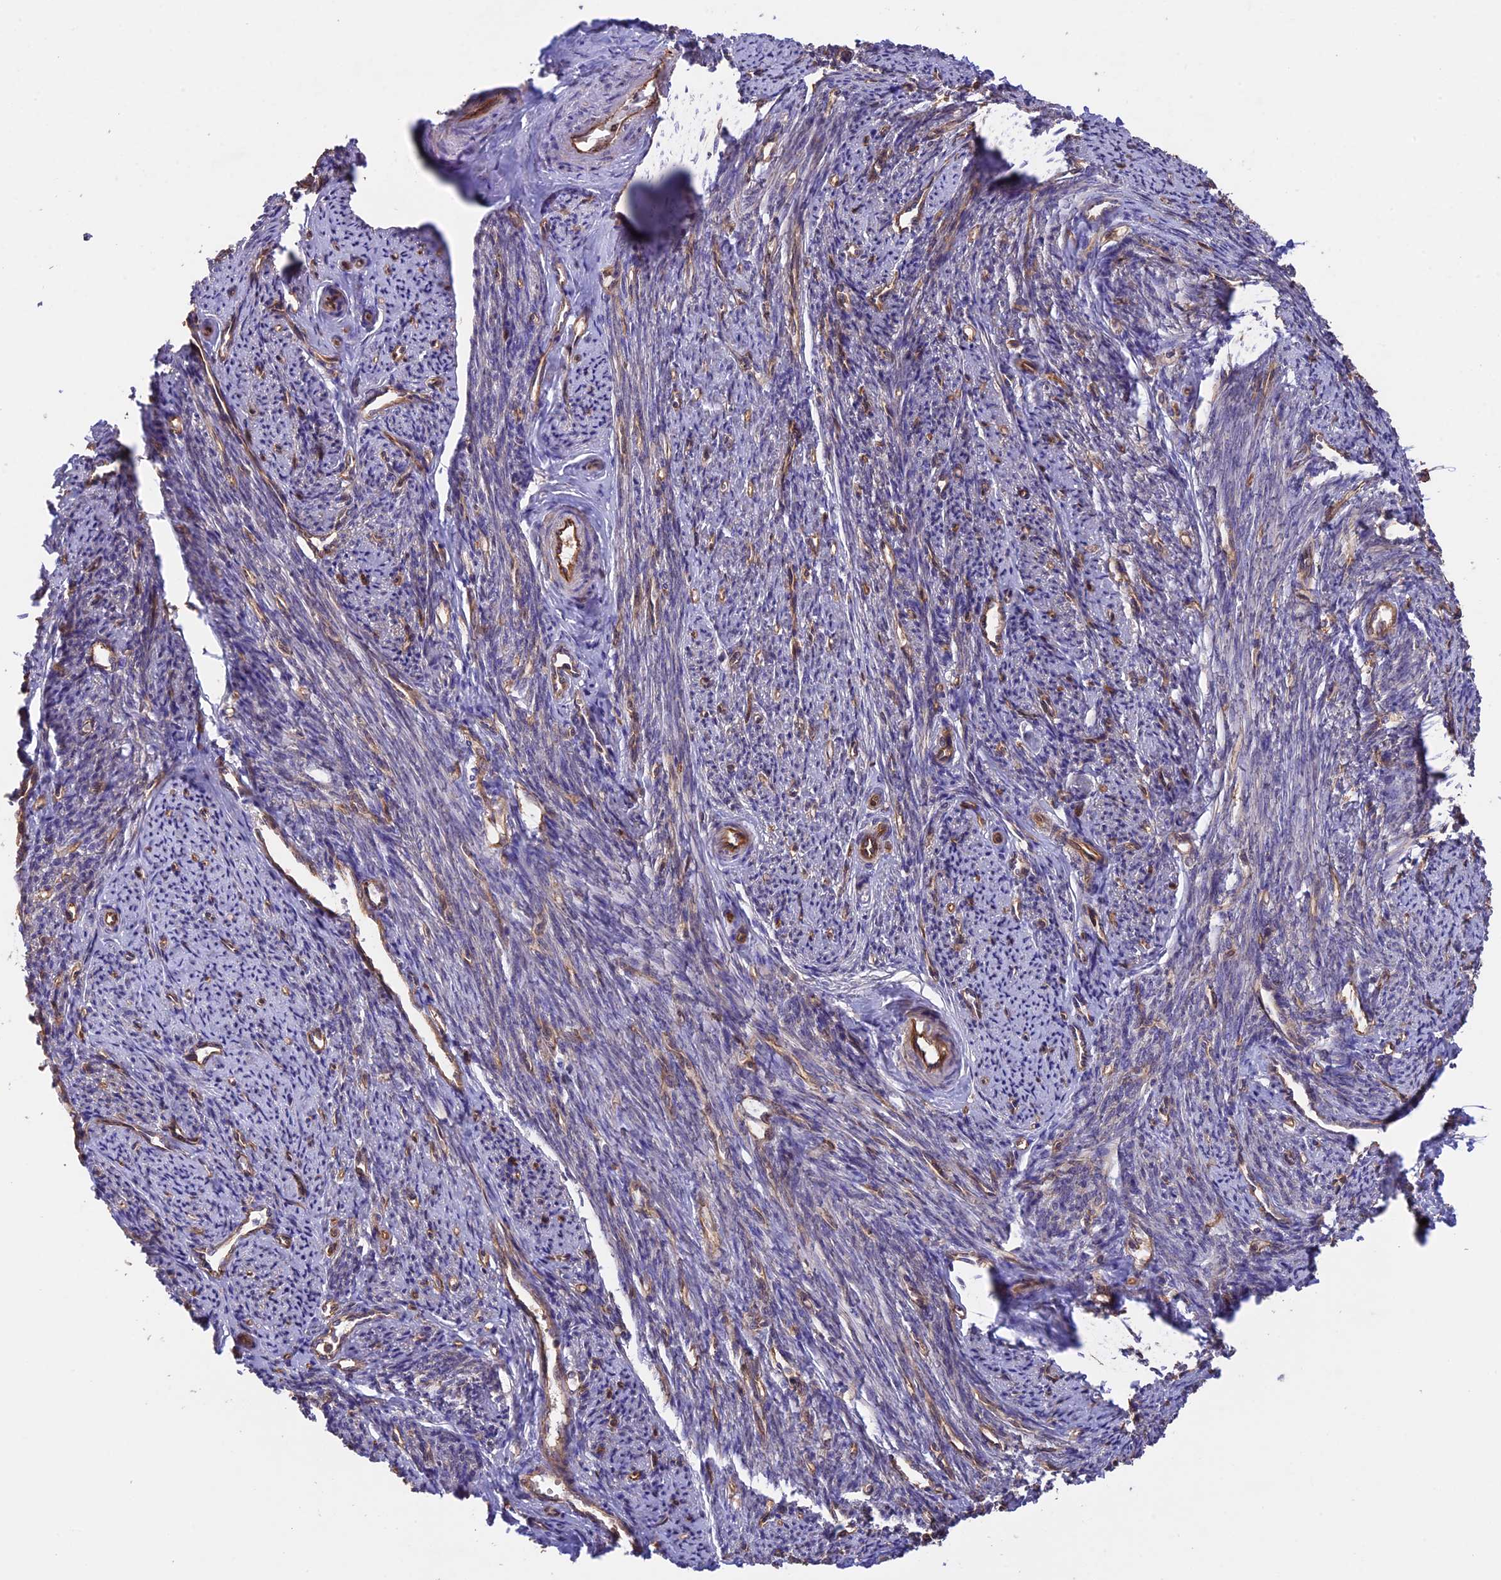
{"staining": {"intensity": "moderate", "quantity": ">75%", "location": "cytoplasmic/membranous"}, "tissue": "smooth muscle", "cell_type": "Smooth muscle cells", "image_type": "normal", "snomed": [{"axis": "morphology", "description": "Normal tissue, NOS"}, {"axis": "topography", "description": "Smooth muscle"}, {"axis": "topography", "description": "Uterus"}], "caption": "Immunohistochemistry (IHC) image of normal smooth muscle stained for a protein (brown), which demonstrates medium levels of moderate cytoplasmic/membranous expression in approximately >75% of smooth muscle cells.", "gene": "GAS8", "patient": {"sex": "female", "age": 59}}